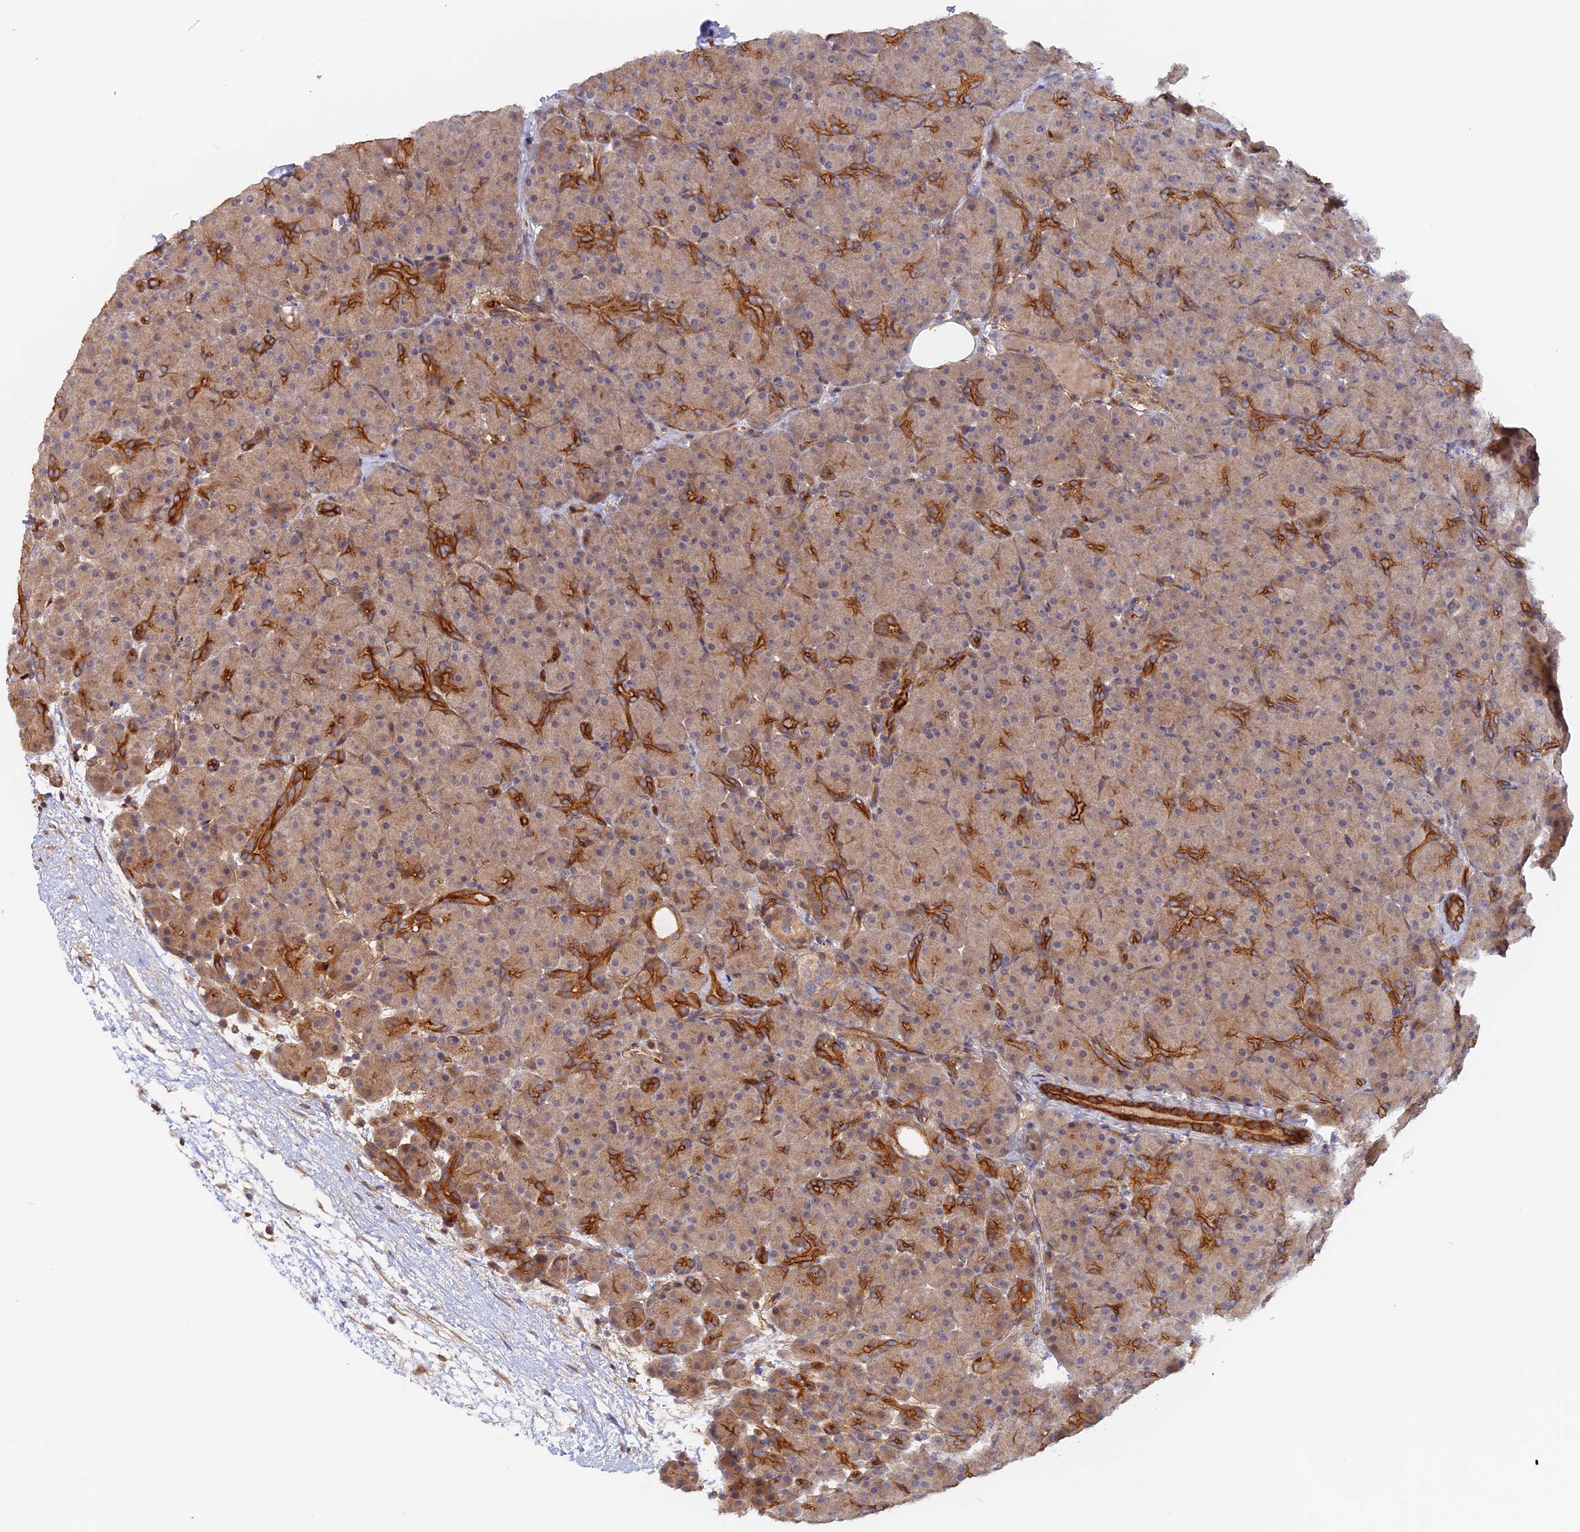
{"staining": {"intensity": "moderate", "quantity": "25%-75%", "location": "cytoplasmic/membranous"}, "tissue": "pancreas", "cell_type": "Exocrine glandular cells", "image_type": "normal", "snomed": [{"axis": "morphology", "description": "Normal tissue, NOS"}, {"axis": "topography", "description": "Pancreas"}], "caption": "Protein analysis of benign pancreas exhibits moderate cytoplasmic/membranous staining in approximately 25%-75% of exocrine glandular cells.", "gene": "MISP3", "patient": {"sex": "male", "age": 66}}